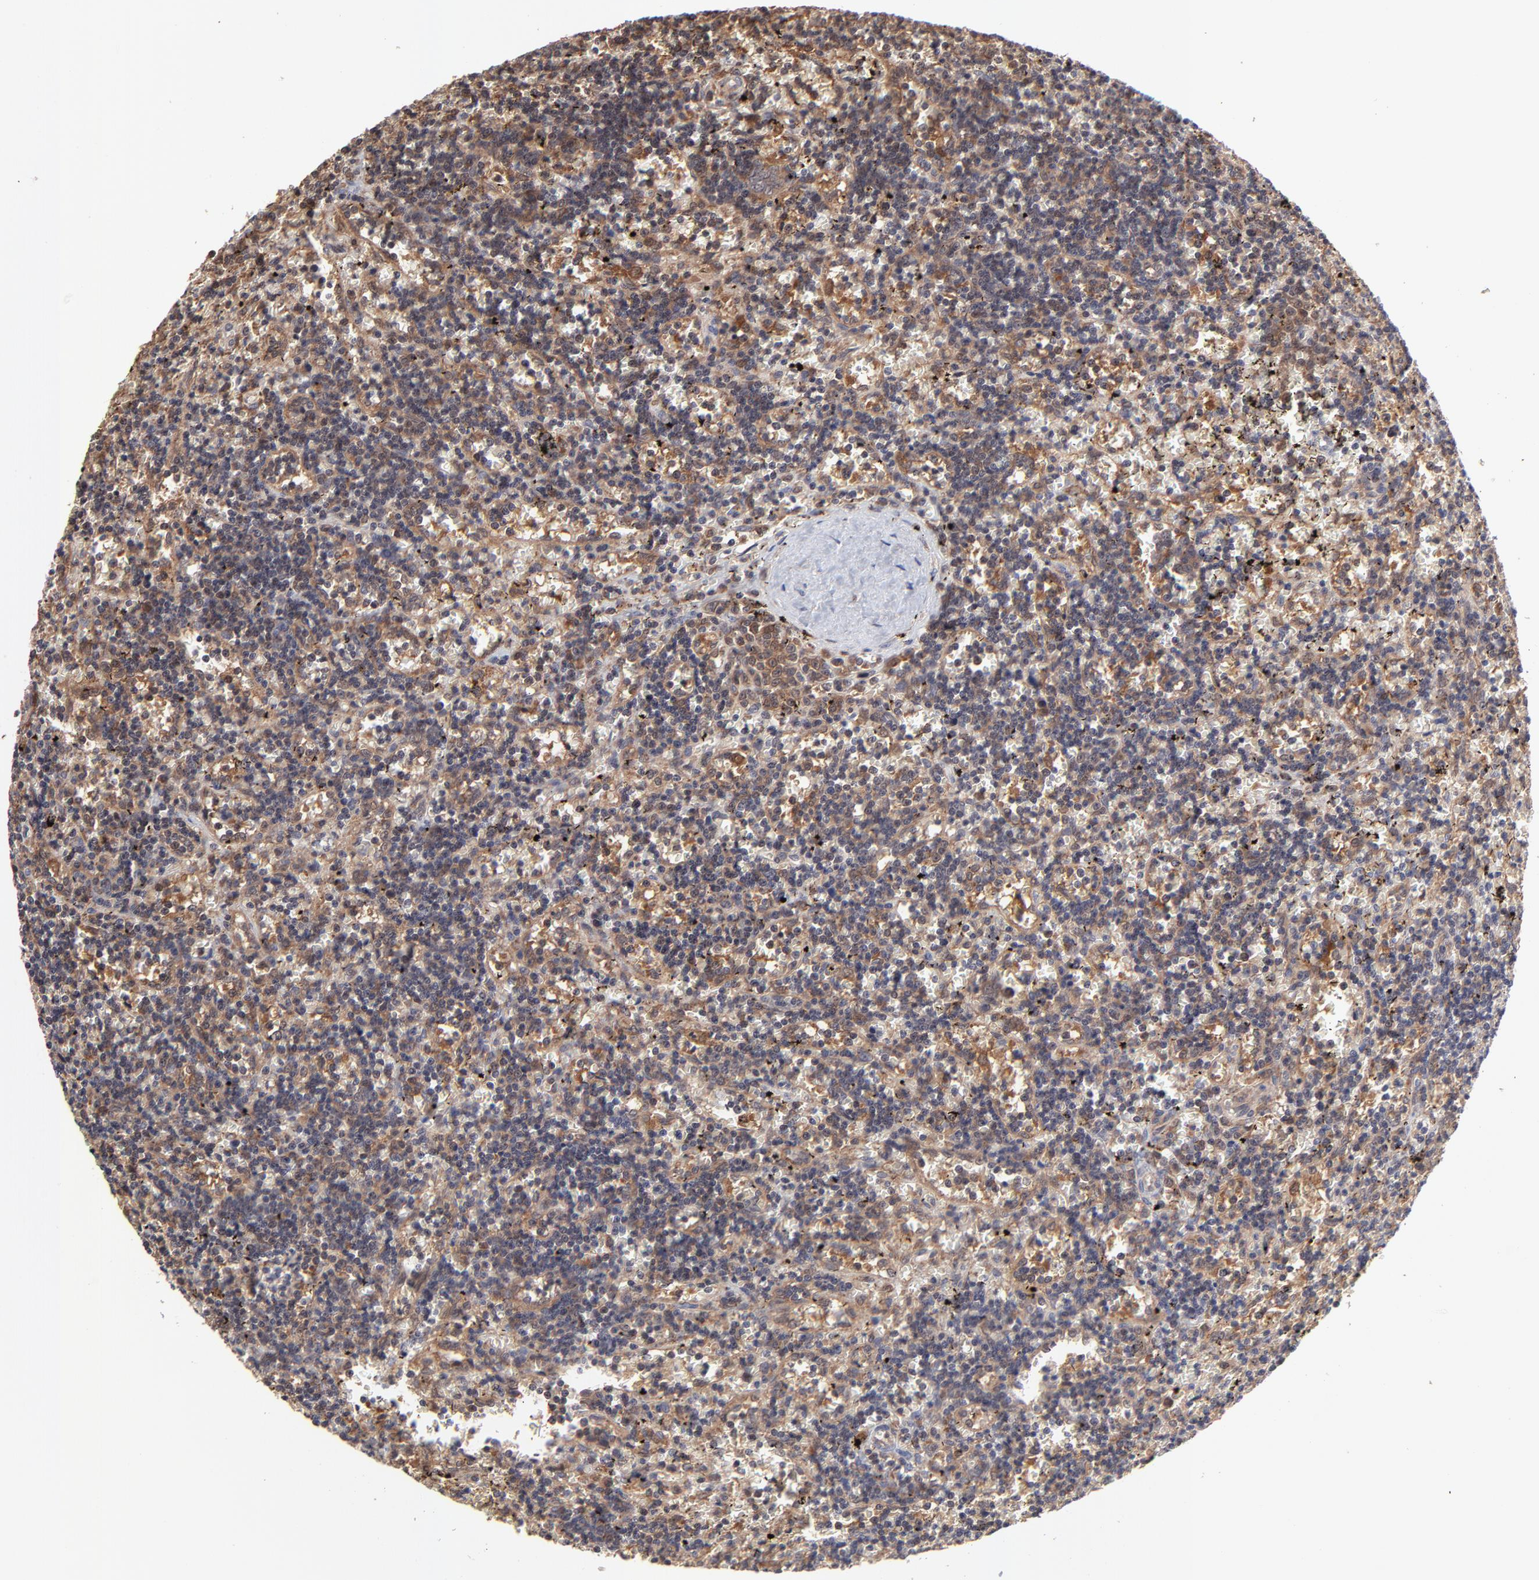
{"staining": {"intensity": "weak", "quantity": "25%-75%", "location": "cytoplasmic/membranous"}, "tissue": "lymphoma", "cell_type": "Tumor cells", "image_type": "cancer", "snomed": [{"axis": "morphology", "description": "Malignant lymphoma, non-Hodgkin's type, Low grade"}, {"axis": "topography", "description": "Spleen"}], "caption": "Protein staining of low-grade malignant lymphoma, non-Hodgkin's type tissue reveals weak cytoplasmic/membranous staining in approximately 25%-75% of tumor cells.", "gene": "UBE2L6", "patient": {"sex": "male", "age": 60}}